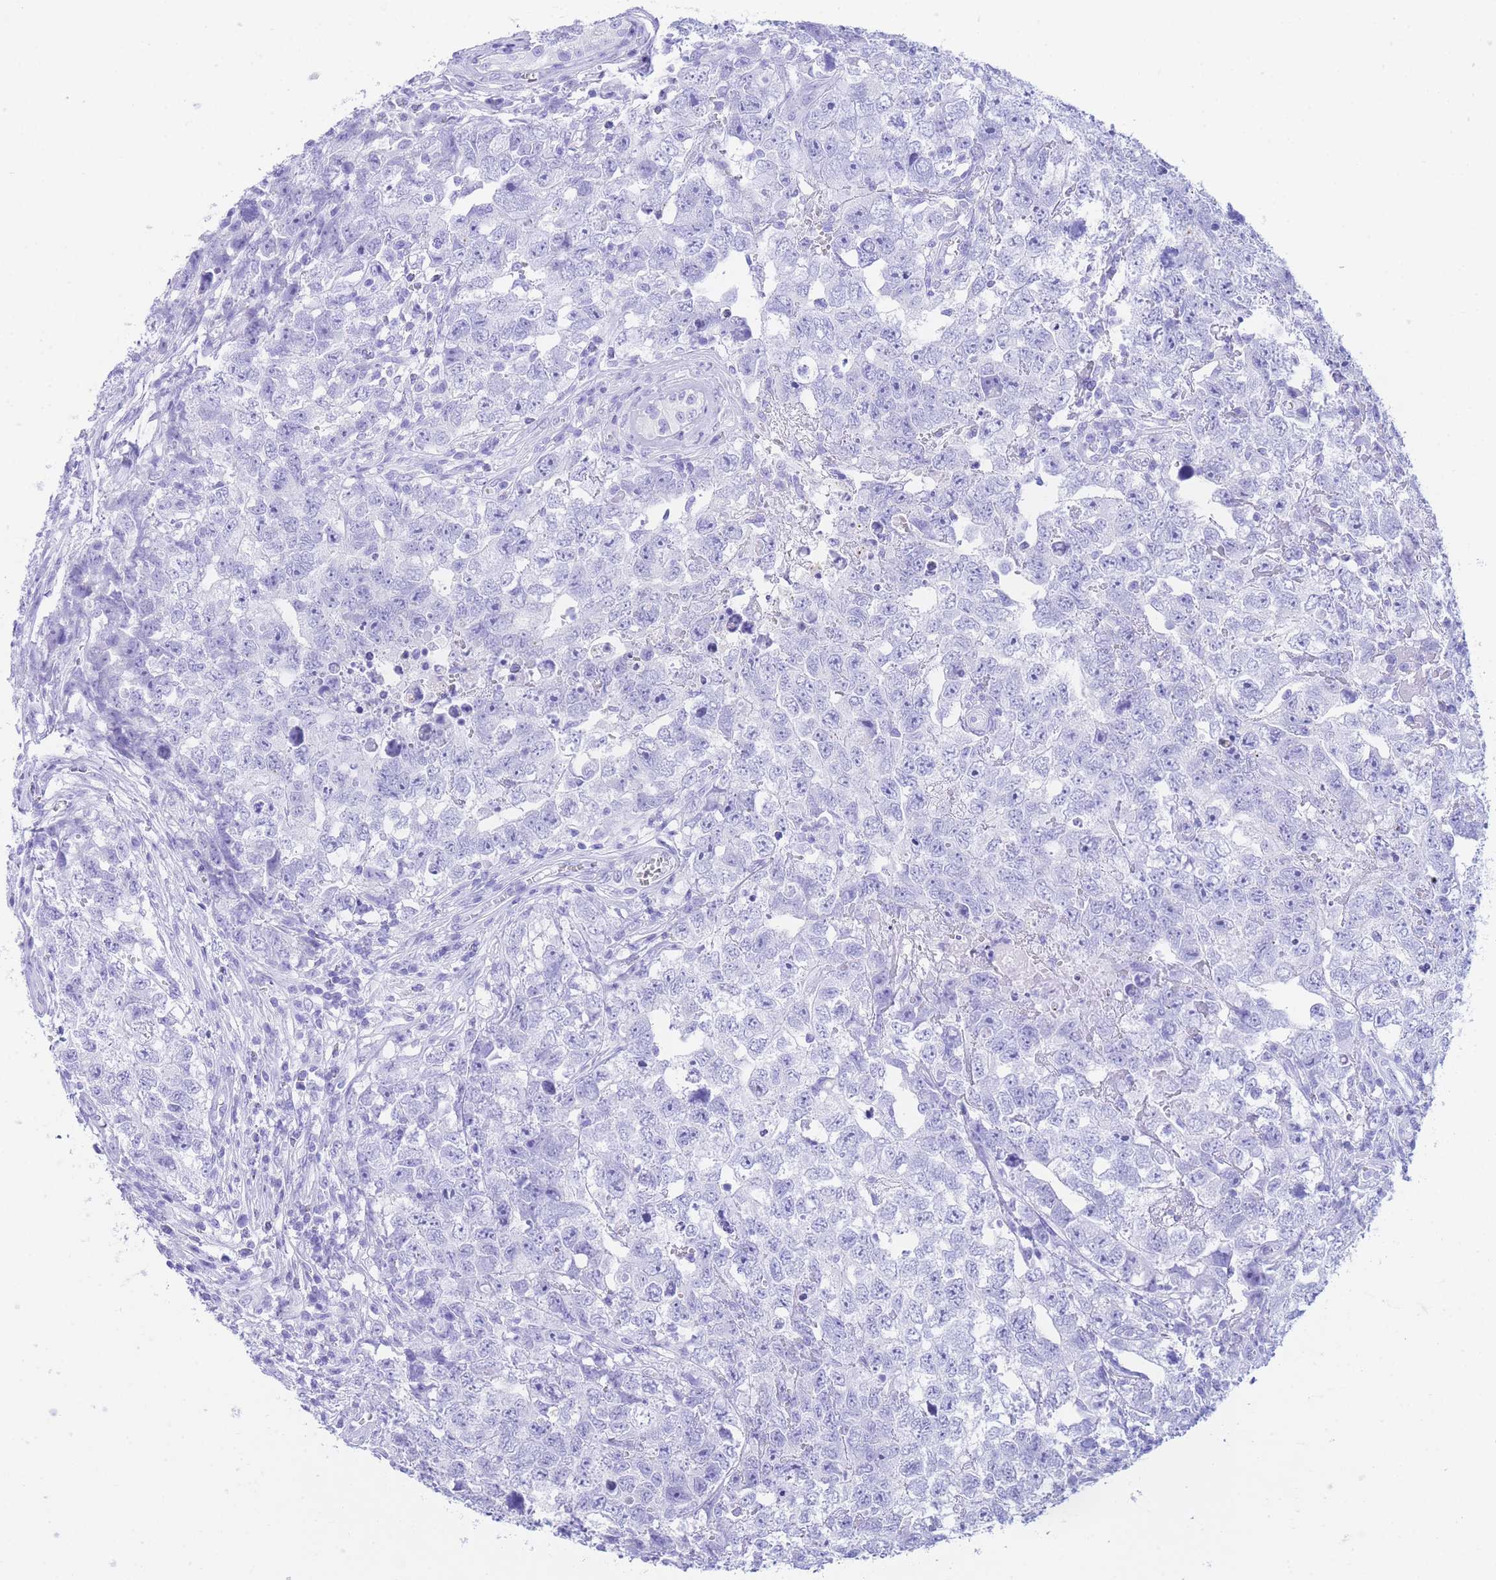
{"staining": {"intensity": "negative", "quantity": "none", "location": "none"}, "tissue": "testis cancer", "cell_type": "Tumor cells", "image_type": "cancer", "snomed": [{"axis": "morphology", "description": "Carcinoma, Embryonal, NOS"}, {"axis": "topography", "description": "Testis"}], "caption": "The histopathology image demonstrates no staining of tumor cells in testis embryonal carcinoma.", "gene": "SLCO1B3", "patient": {"sex": "male", "age": 22}}